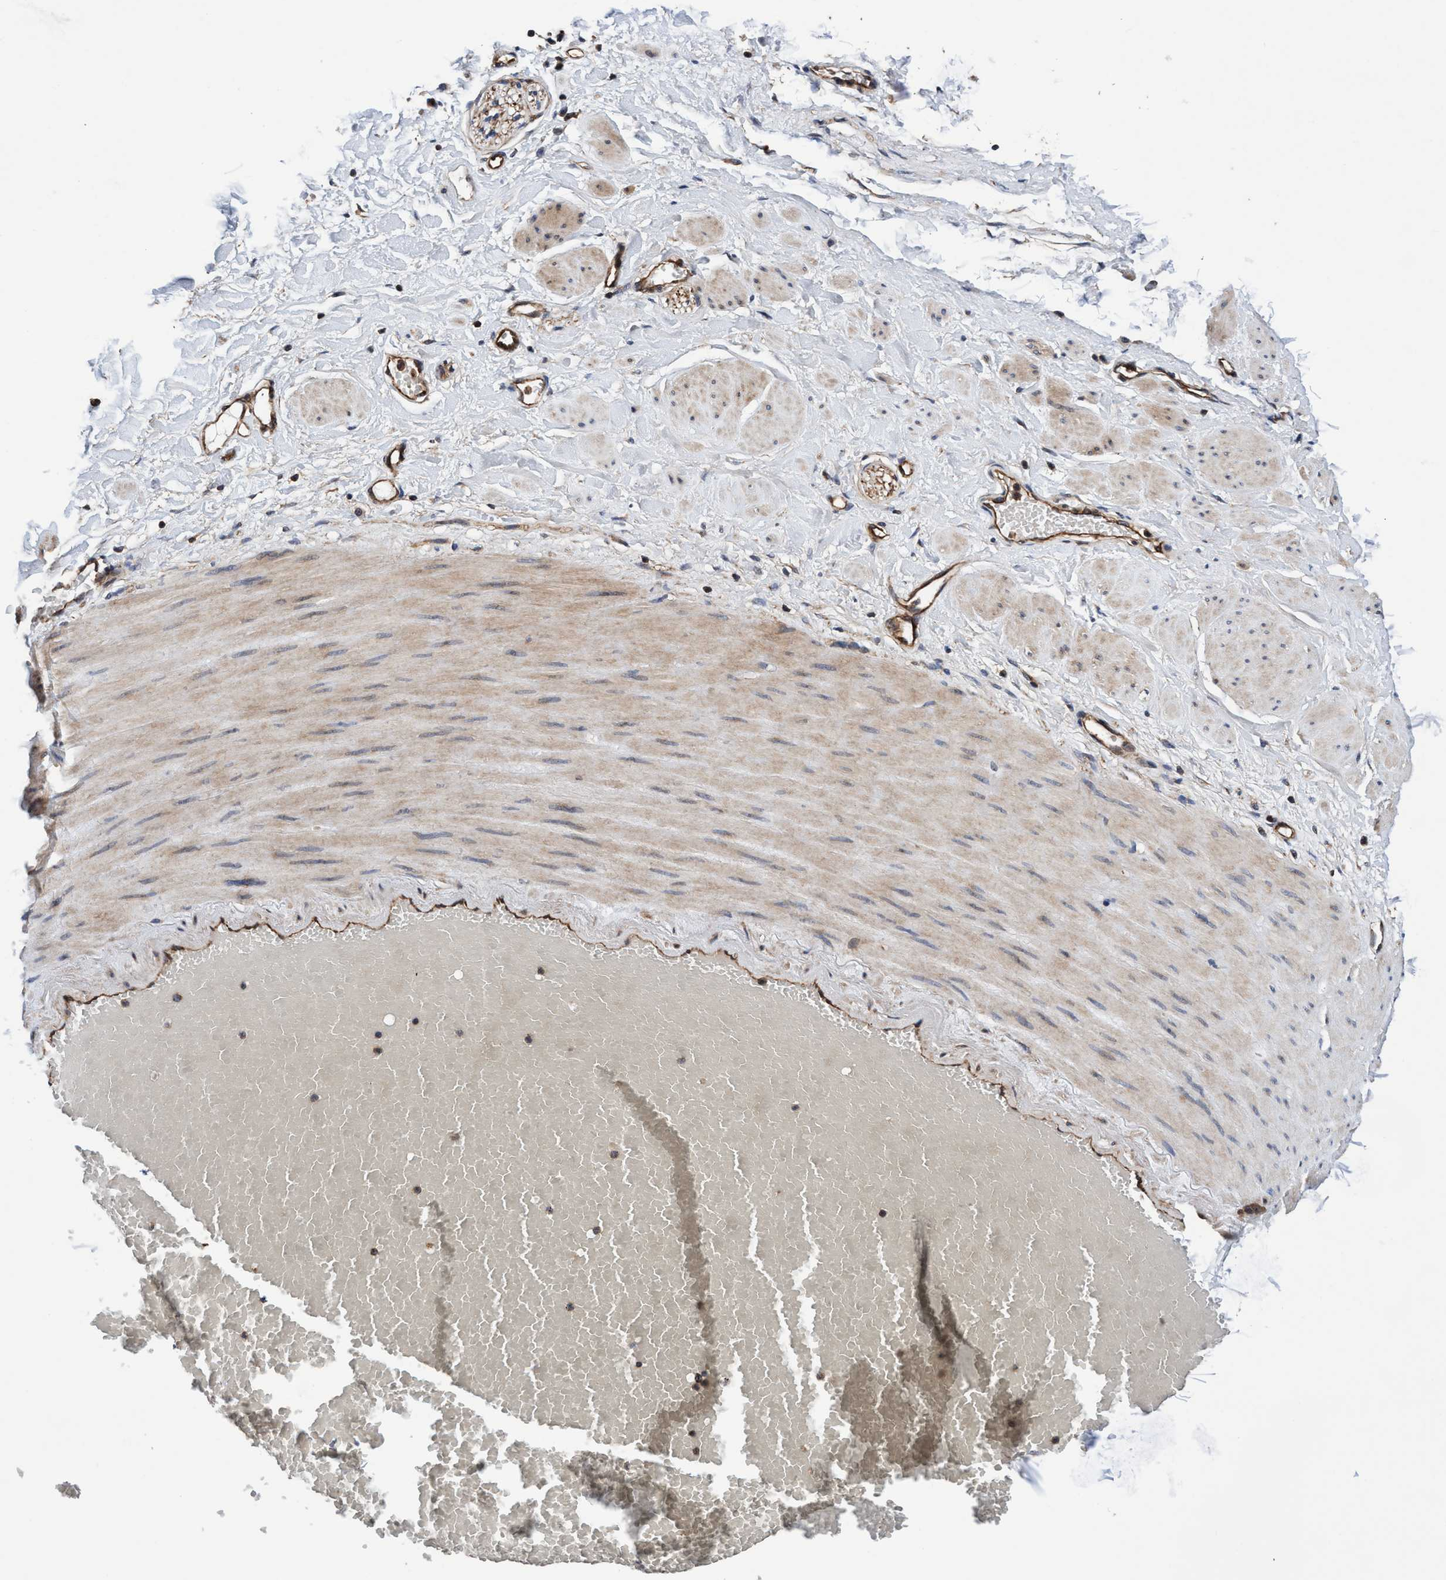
{"staining": {"intensity": "negative", "quantity": "none", "location": "none"}, "tissue": "adipose tissue", "cell_type": "Adipocytes", "image_type": "normal", "snomed": [{"axis": "morphology", "description": "Normal tissue, NOS"}, {"axis": "topography", "description": "Soft tissue"}, {"axis": "topography", "description": "Vascular tissue"}], "caption": "An IHC photomicrograph of normal adipose tissue is shown. There is no staining in adipocytes of adipose tissue.", "gene": "MCM3AP", "patient": {"sex": "female", "age": 35}}